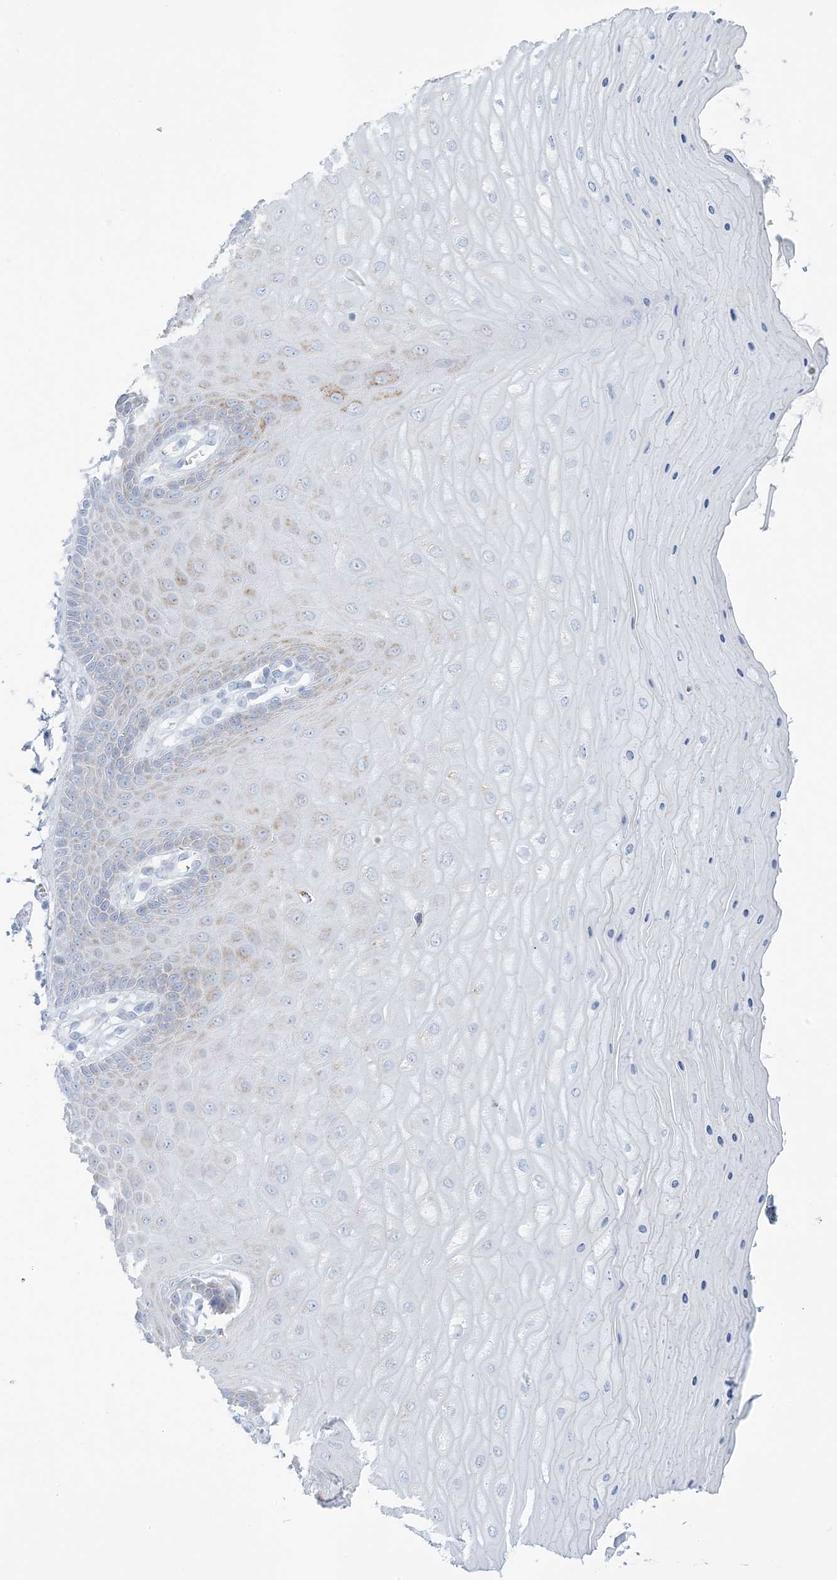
{"staining": {"intensity": "negative", "quantity": "none", "location": "none"}, "tissue": "cervix", "cell_type": "Glandular cells", "image_type": "normal", "snomed": [{"axis": "morphology", "description": "Normal tissue, NOS"}, {"axis": "topography", "description": "Cervix"}], "caption": "Immunohistochemistry photomicrograph of unremarkable human cervix stained for a protein (brown), which shows no expression in glandular cells. (Stains: DAB immunohistochemistry (IHC) with hematoxylin counter stain, Microscopy: brightfield microscopy at high magnification).", "gene": "ZDHHC4", "patient": {"sex": "female", "age": 55}}